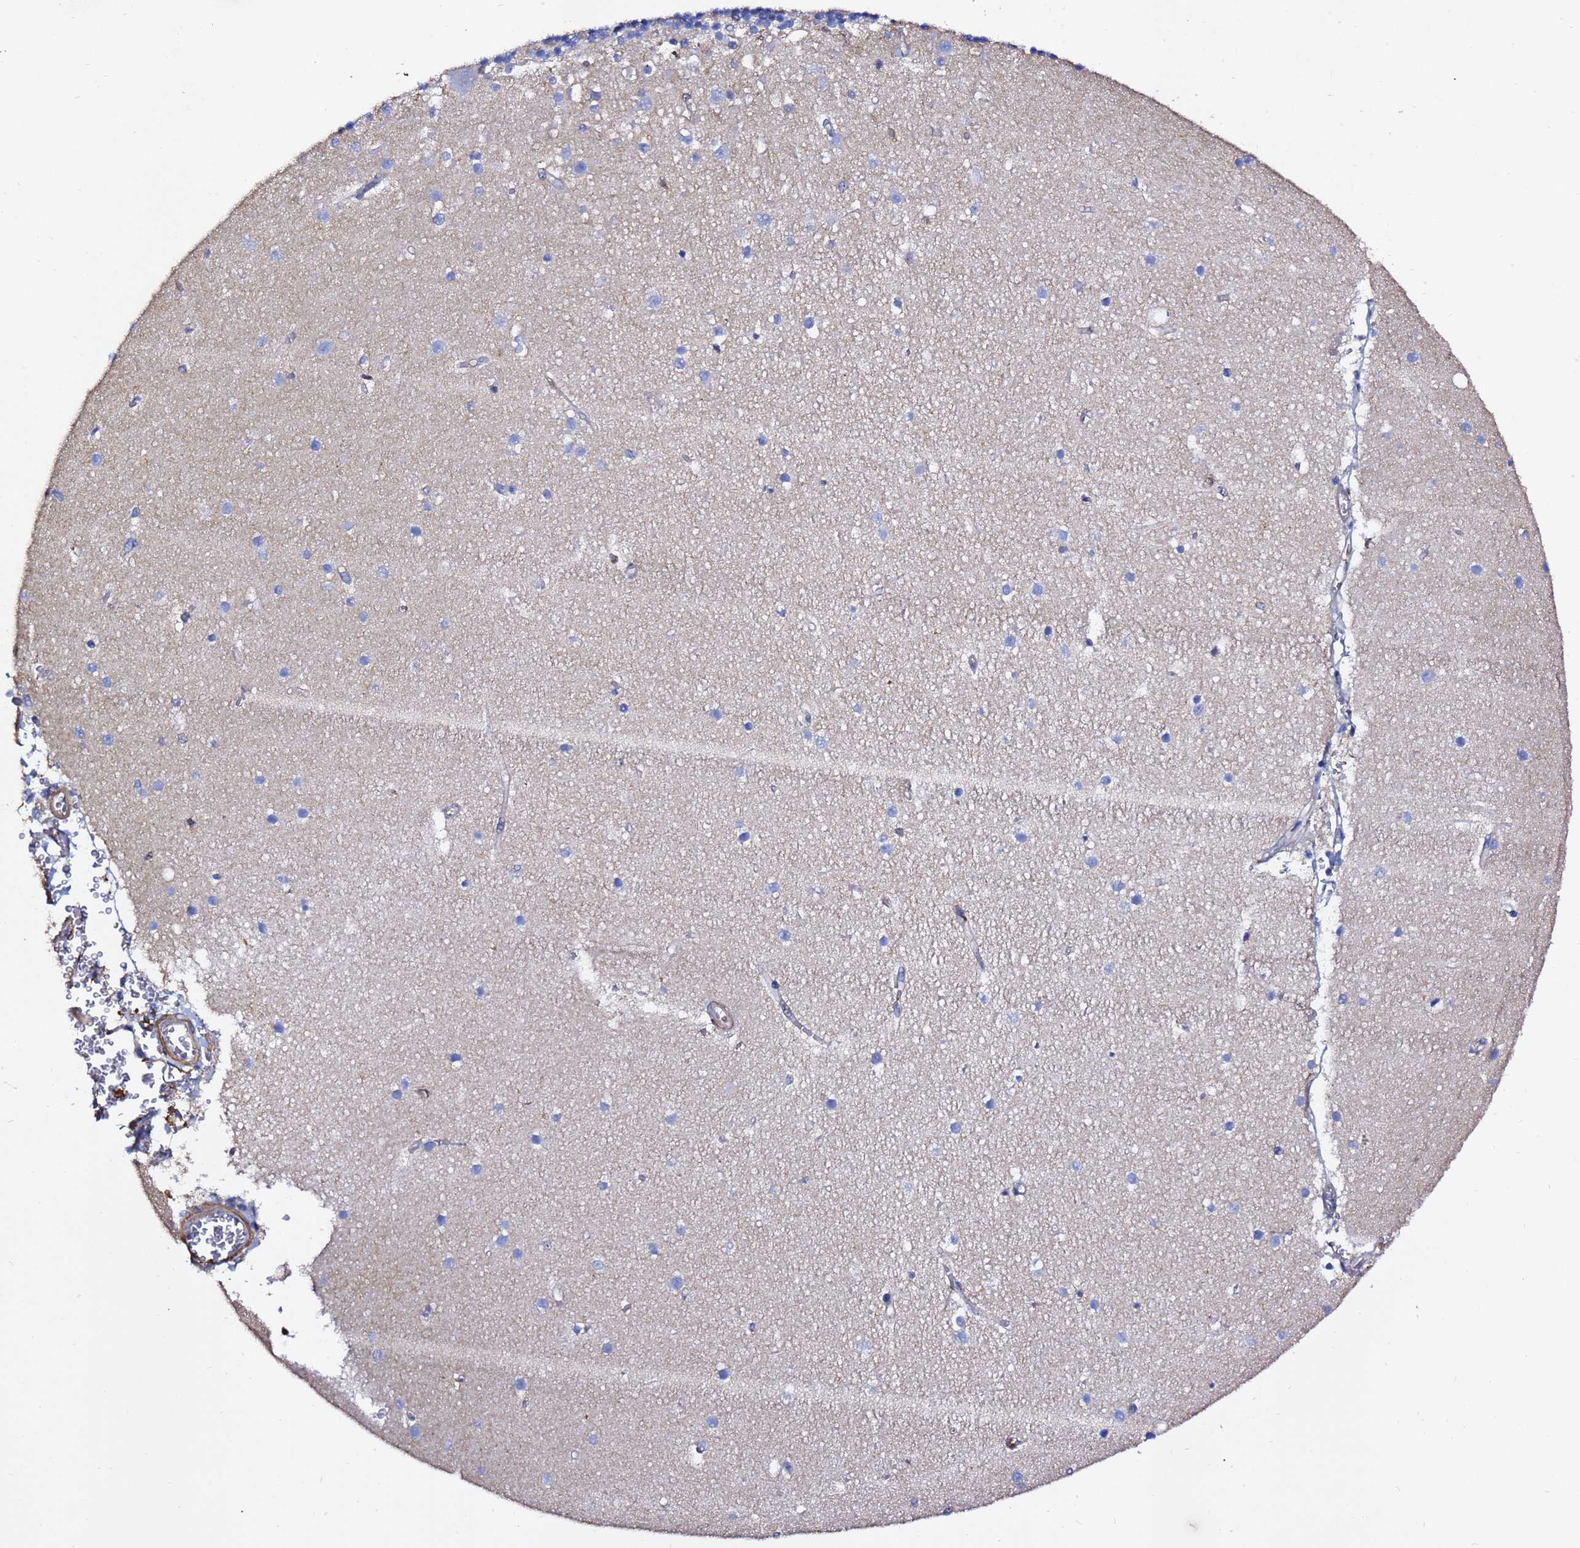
{"staining": {"intensity": "negative", "quantity": "none", "location": "none"}, "tissue": "cerebellum", "cell_type": "Cells in granular layer", "image_type": "normal", "snomed": [{"axis": "morphology", "description": "Normal tissue, NOS"}, {"axis": "topography", "description": "Cerebellum"}], "caption": "The IHC micrograph has no significant positivity in cells in granular layer of cerebellum.", "gene": "ACTA1", "patient": {"sex": "male", "age": 54}}